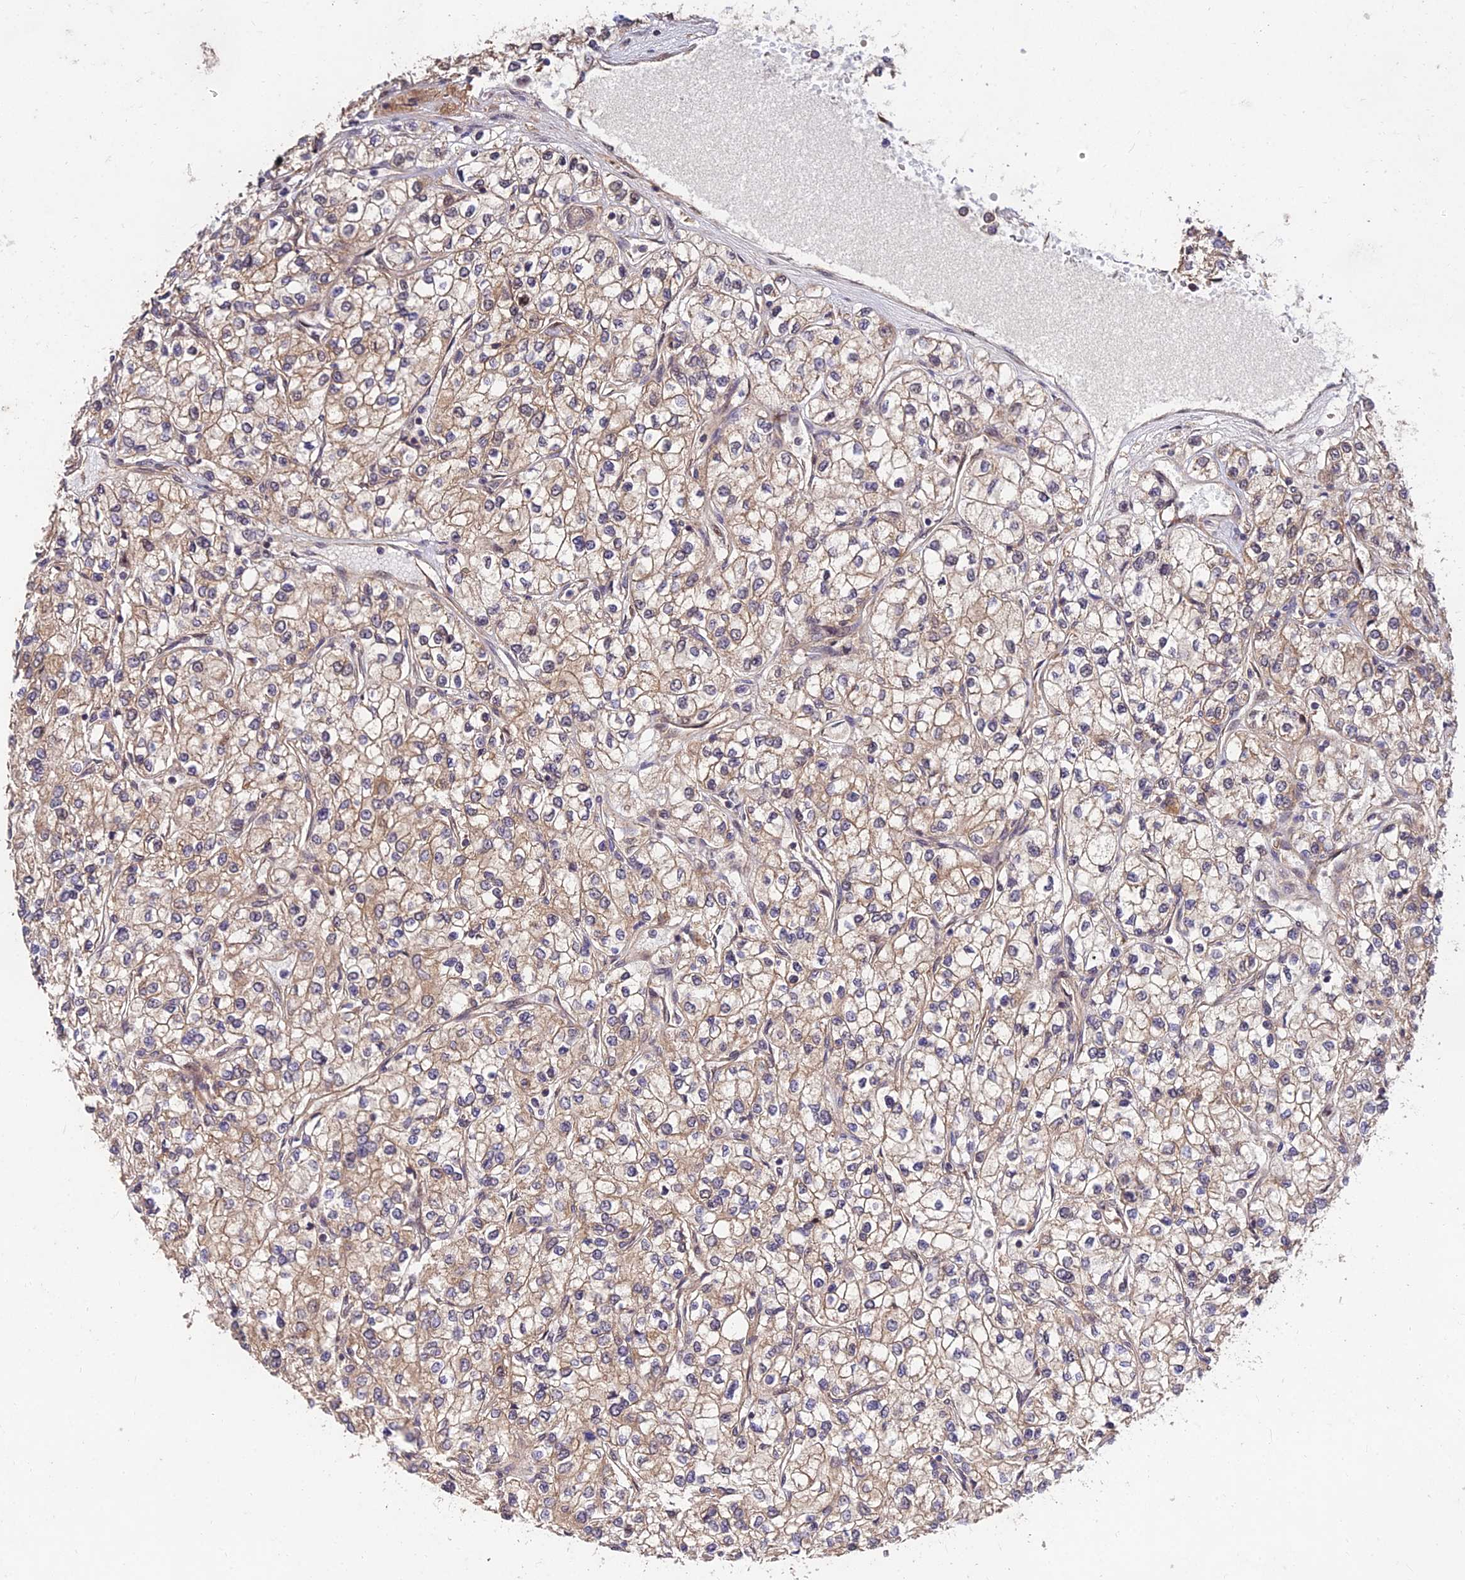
{"staining": {"intensity": "weak", "quantity": ">75%", "location": "cytoplasmic/membranous"}, "tissue": "renal cancer", "cell_type": "Tumor cells", "image_type": "cancer", "snomed": [{"axis": "morphology", "description": "Adenocarcinoma, NOS"}, {"axis": "topography", "description": "Kidney"}], "caption": "Immunohistochemical staining of human renal cancer displays low levels of weak cytoplasmic/membranous positivity in about >75% of tumor cells.", "gene": "MKKS", "patient": {"sex": "male", "age": 80}}